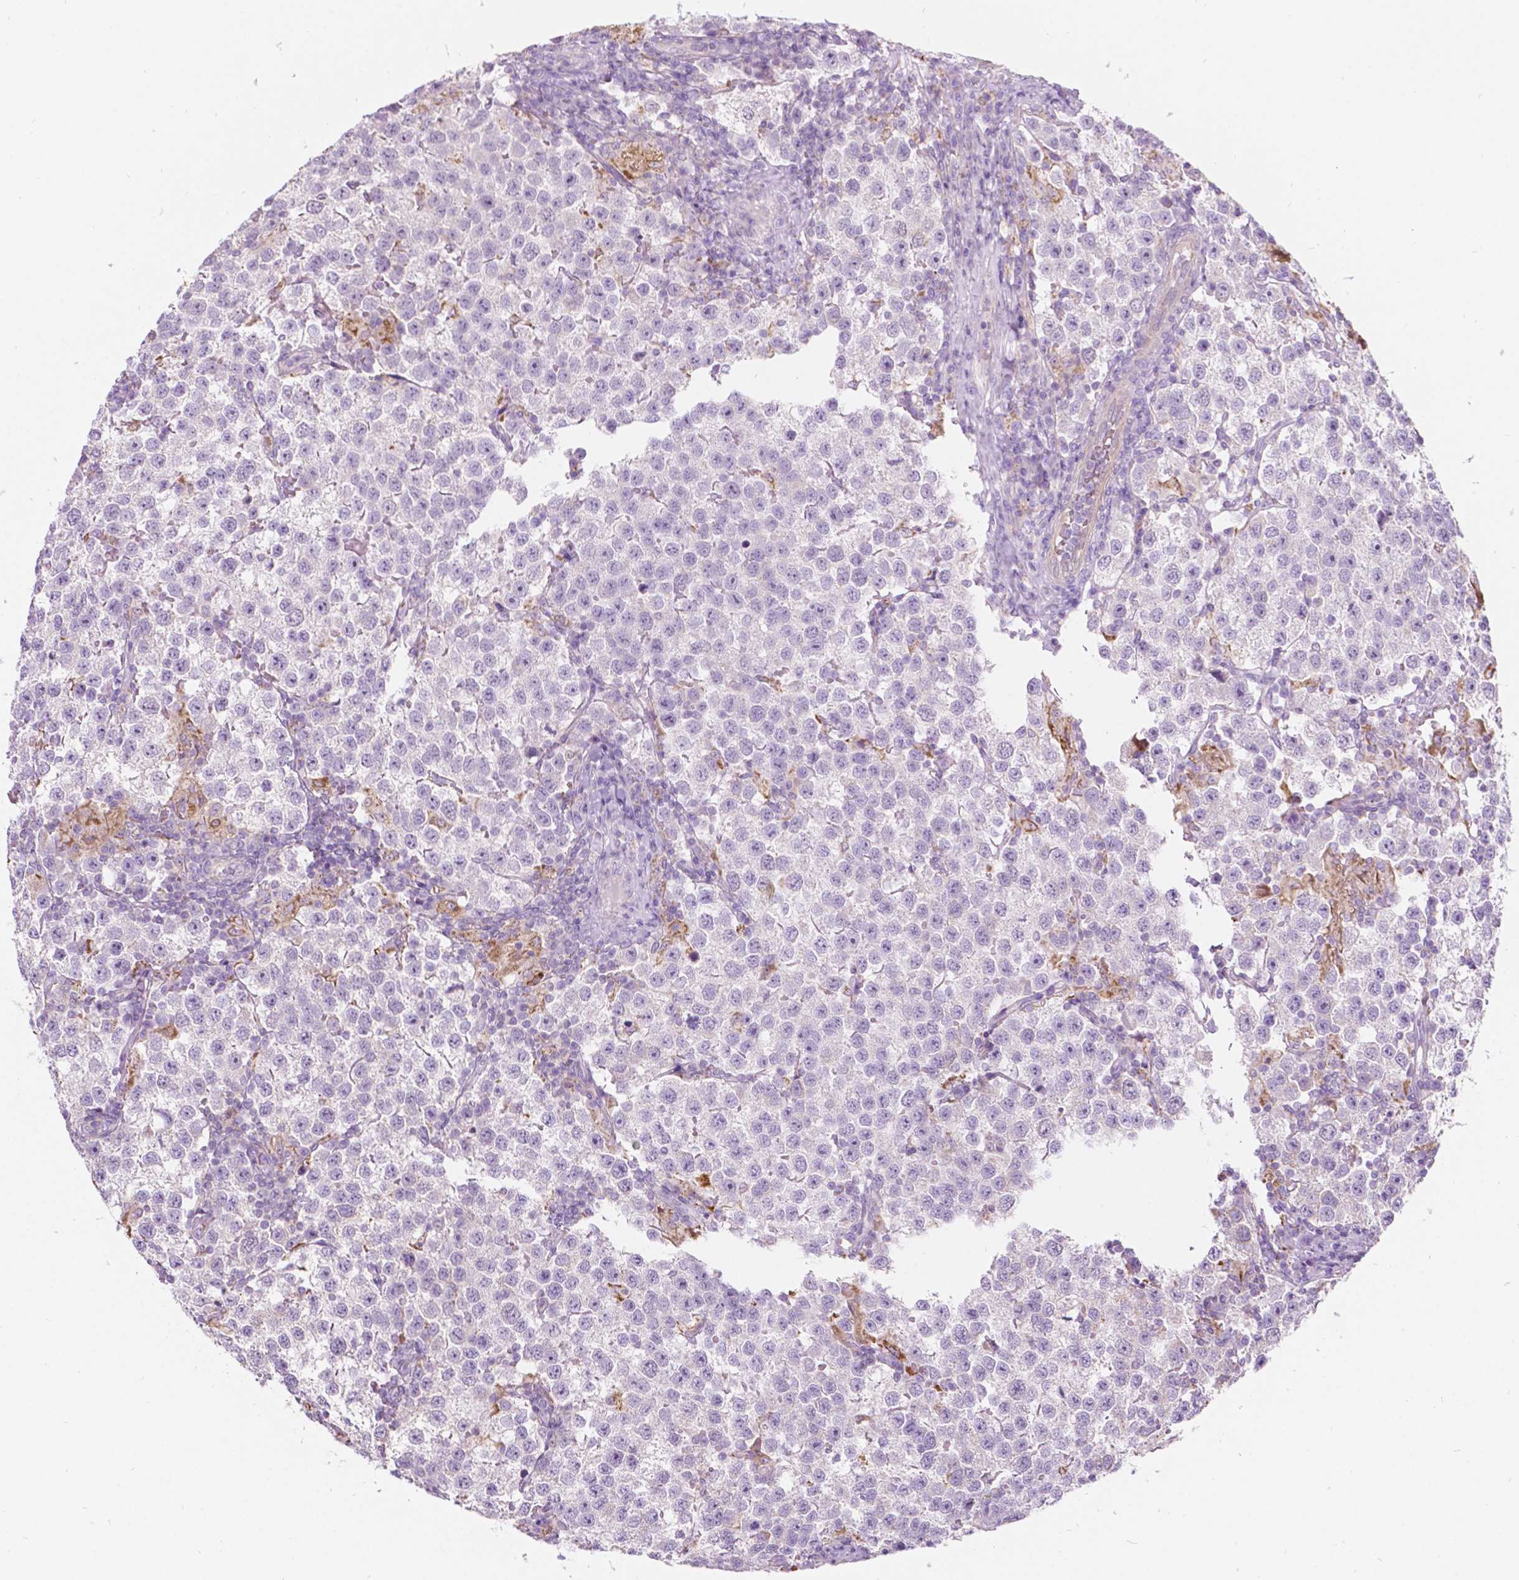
{"staining": {"intensity": "negative", "quantity": "none", "location": "none"}, "tissue": "testis cancer", "cell_type": "Tumor cells", "image_type": "cancer", "snomed": [{"axis": "morphology", "description": "Seminoma, NOS"}, {"axis": "topography", "description": "Testis"}], "caption": "Tumor cells show no significant protein expression in testis cancer.", "gene": "NOS1AP", "patient": {"sex": "male", "age": 37}}